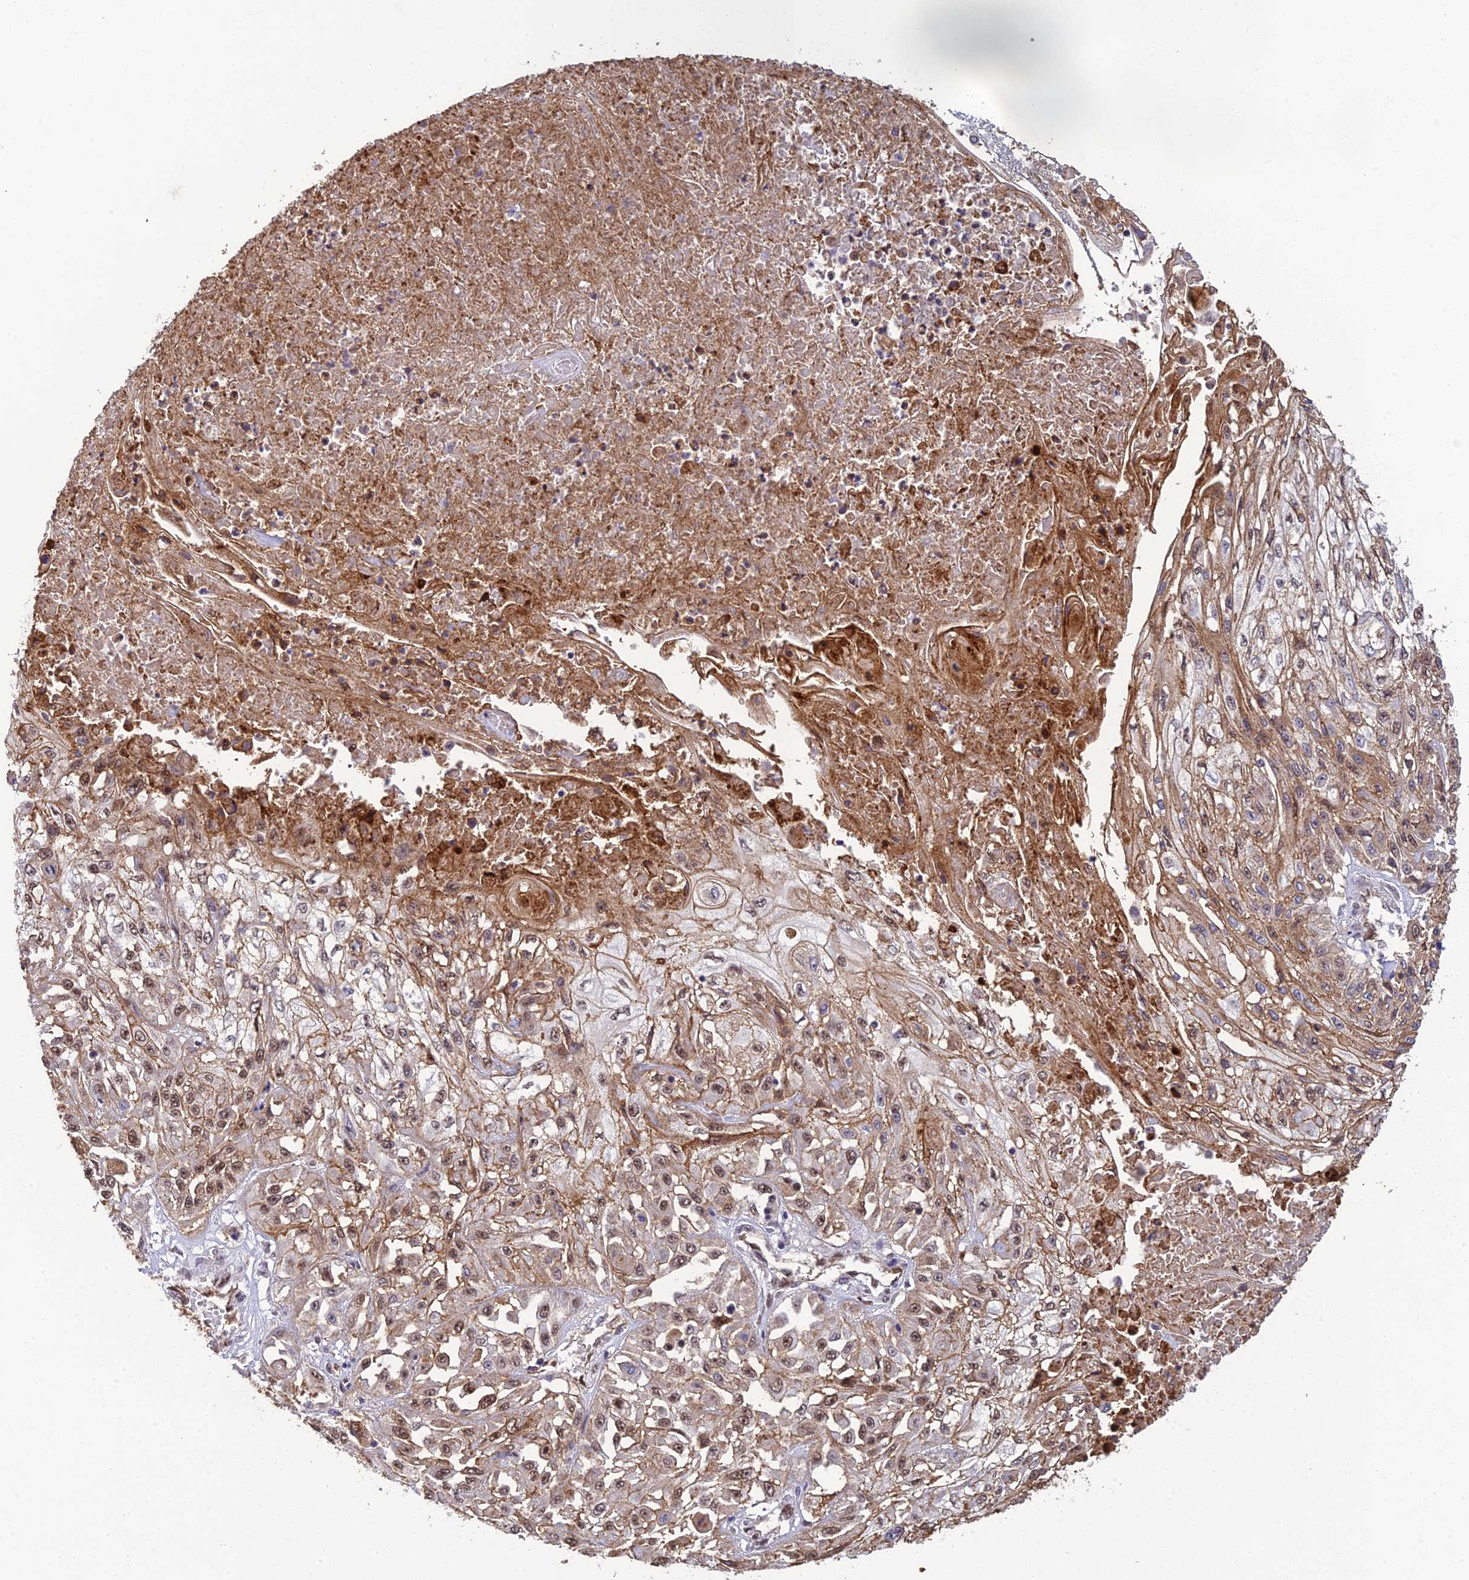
{"staining": {"intensity": "moderate", "quantity": "25%-75%", "location": "cytoplasmic/membranous,nuclear"}, "tissue": "skin cancer", "cell_type": "Tumor cells", "image_type": "cancer", "snomed": [{"axis": "morphology", "description": "Squamous cell carcinoma, NOS"}, {"axis": "morphology", "description": "Squamous cell carcinoma, metastatic, NOS"}, {"axis": "topography", "description": "Skin"}, {"axis": "topography", "description": "Lymph node"}], "caption": "IHC (DAB (3,3'-diaminobenzidine)) staining of human metastatic squamous cell carcinoma (skin) demonstrates moderate cytoplasmic/membranous and nuclear protein positivity in about 25%-75% of tumor cells. Immunohistochemistry (ihc) stains the protein in brown and the nuclei are stained blue.", "gene": "RANBP3", "patient": {"sex": "male", "age": 75}}